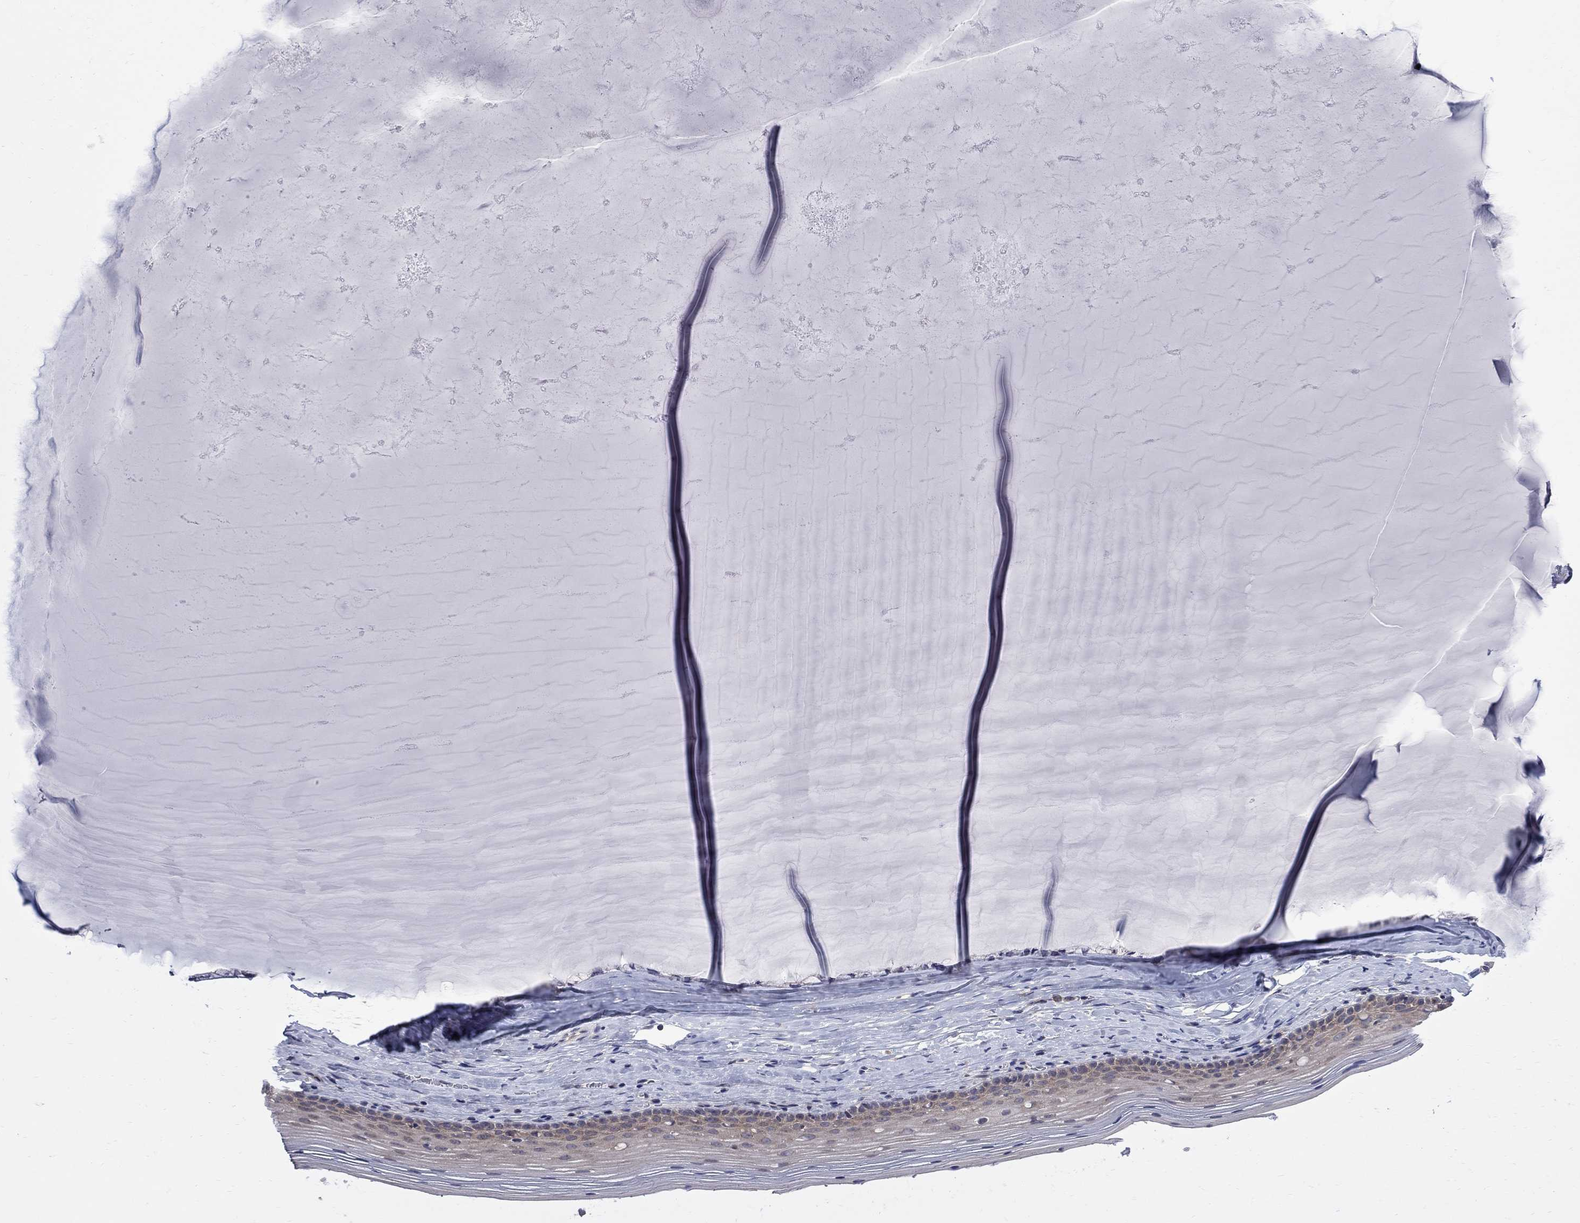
{"staining": {"intensity": "moderate", "quantity": "<25%", "location": "cytoplasmic/membranous"}, "tissue": "cervix", "cell_type": "Glandular cells", "image_type": "normal", "snomed": [{"axis": "morphology", "description": "Normal tissue, NOS"}, {"axis": "topography", "description": "Cervix"}], "caption": "Immunohistochemistry (IHC) histopathology image of benign cervix: human cervix stained using immunohistochemistry (IHC) exhibits low levels of moderate protein expression localized specifically in the cytoplasmic/membranous of glandular cells, appearing as a cytoplasmic/membranous brown color.", "gene": "CNOT11", "patient": {"sex": "female", "age": 40}}